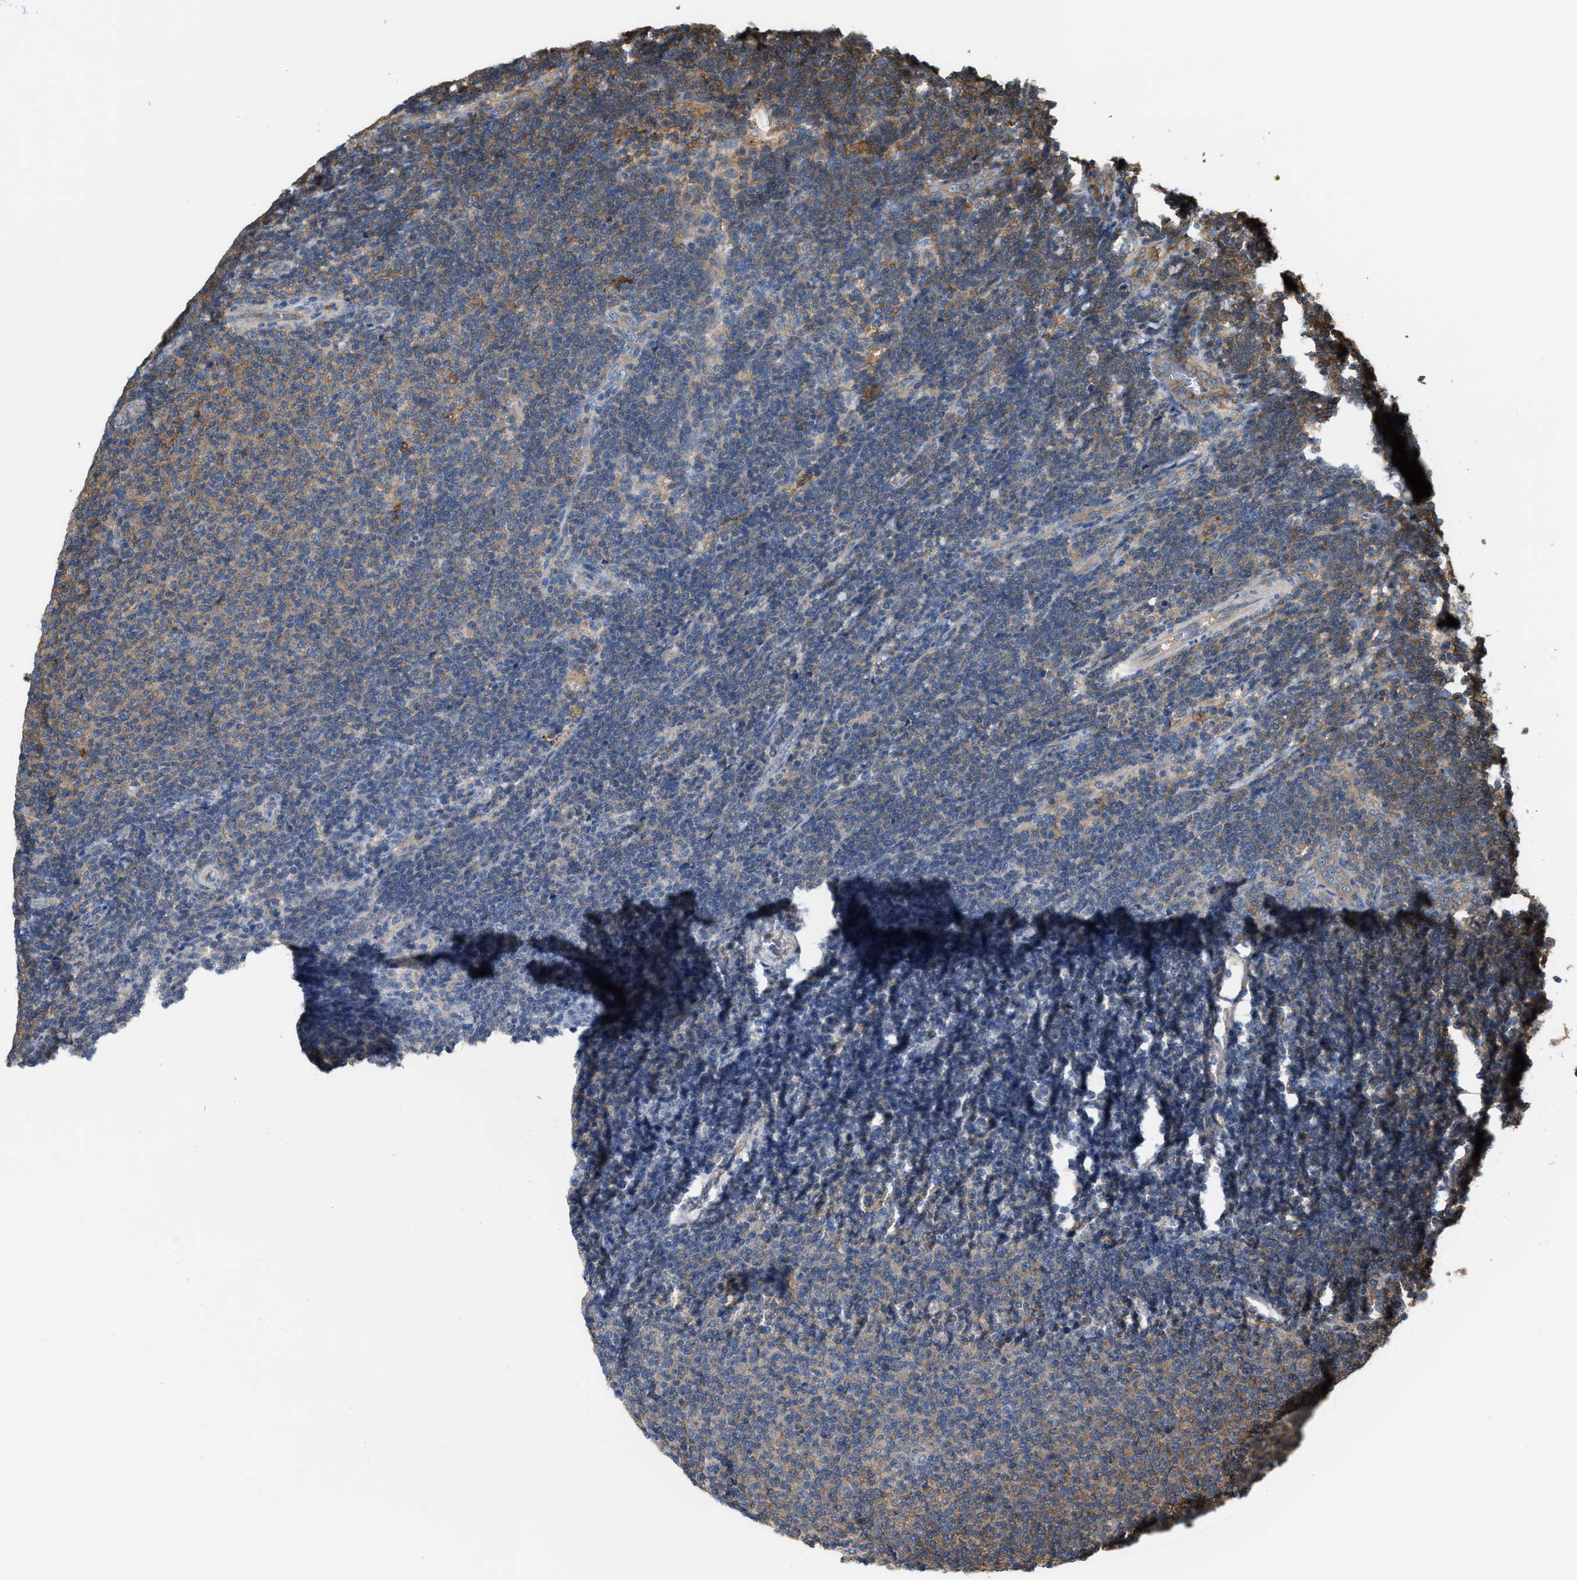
{"staining": {"intensity": "moderate", "quantity": "25%-75%", "location": "cytoplasmic/membranous"}, "tissue": "lymphoma", "cell_type": "Tumor cells", "image_type": "cancer", "snomed": [{"axis": "morphology", "description": "Malignant lymphoma, non-Hodgkin's type, Low grade"}, {"axis": "topography", "description": "Lymph node"}], "caption": "This is a photomicrograph of immunohistochemistry staining of malignant lymphoma, non-Hodgkin's type (low-grade), which shows moderate staining in the cytoplasmic/membranous of tumor cells.", "gene": "ATIC", "patient": {"sex": "male", "age": 66}}